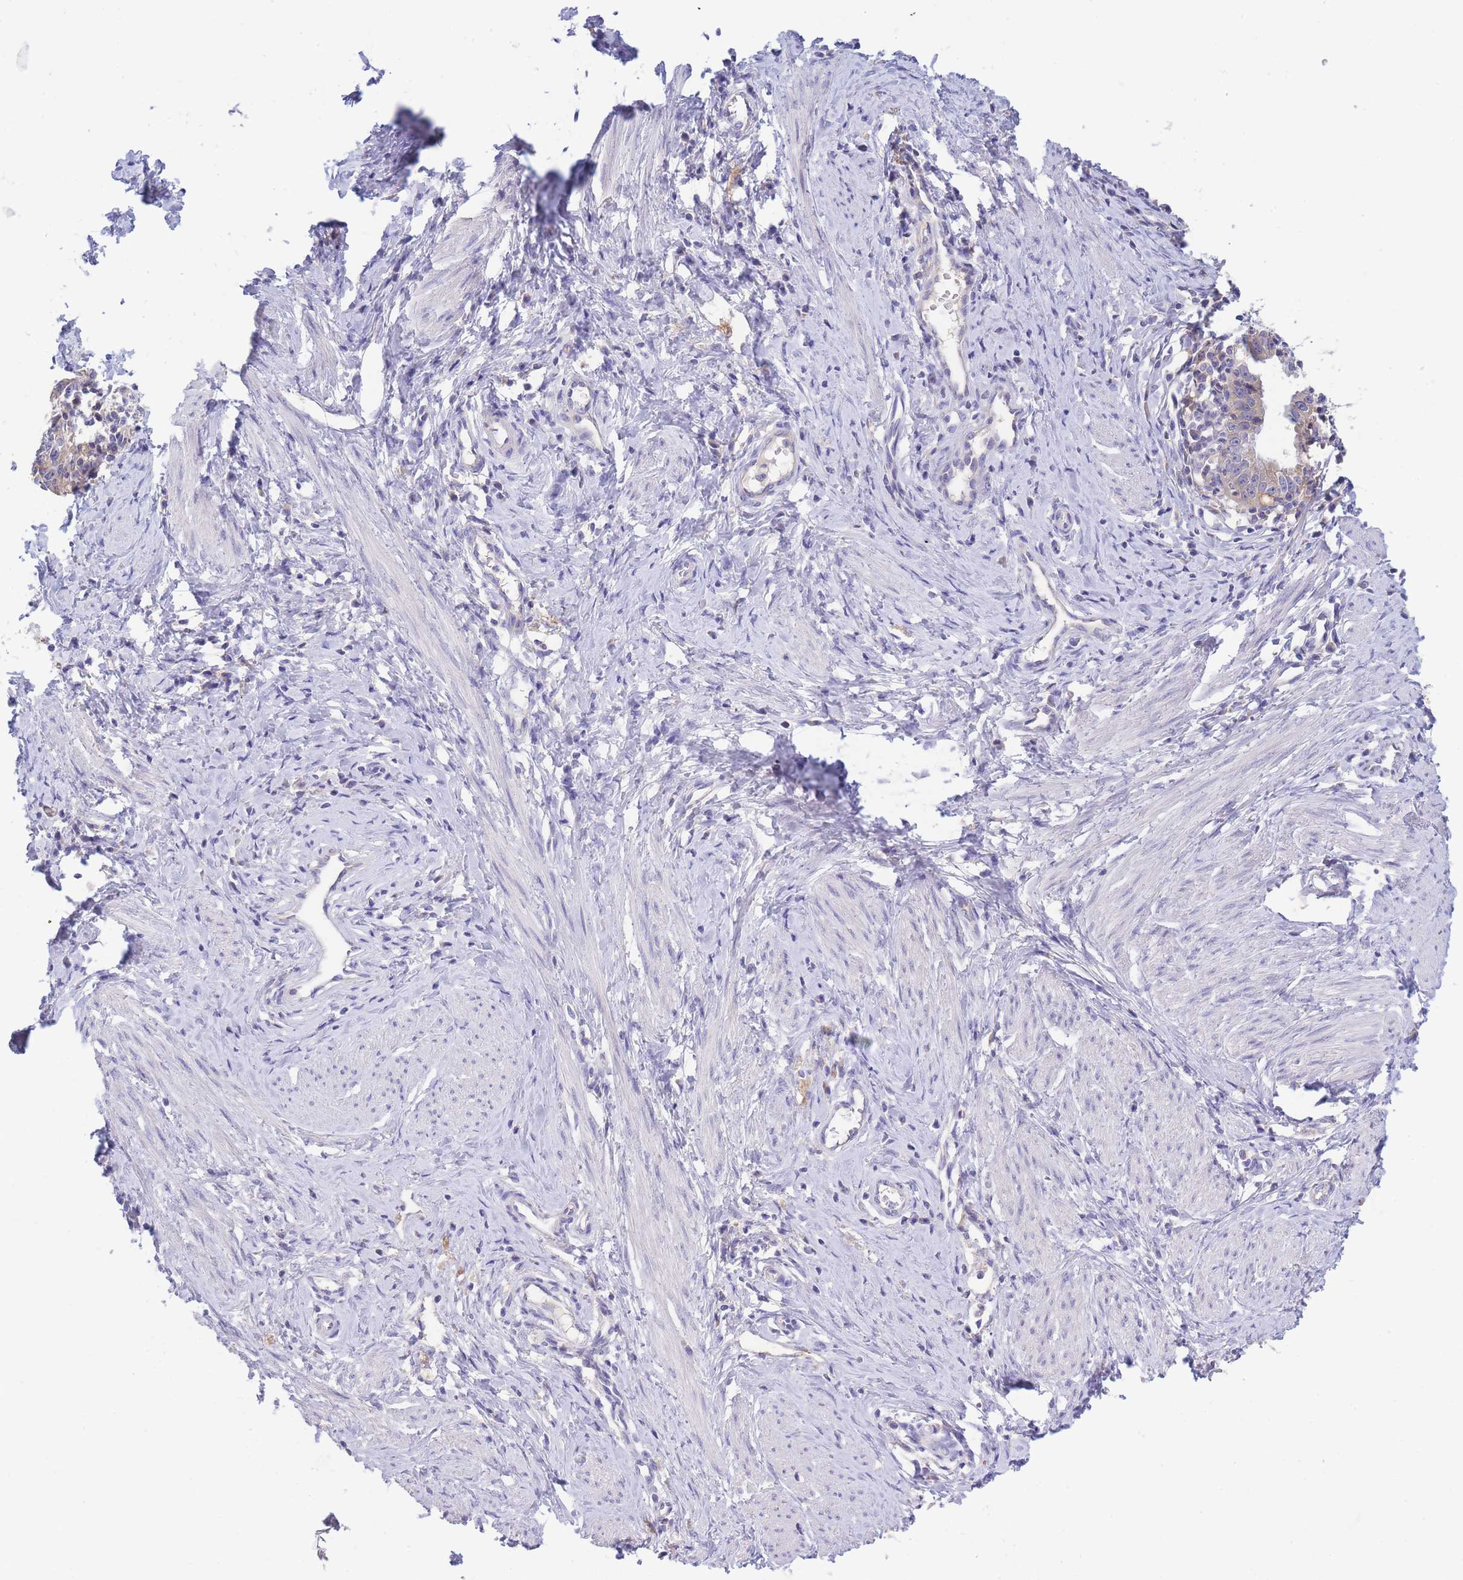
{"staining": {"intensity": "weak", "quantity": "25%-75%", "location": "cytoplasmic/membranous"}, "tissue": "cervical cancer", "cell_type": "Tumor cells", "image_type": "cancer", "snomed": [{"axis": "morphology", "description": "Adenocarcinoma, NOS"}, {"axis": "topography", "description": "Cervix"}], "caption": "Cervical cancer (adenocarcinoma) stained with a brown dye exhibits weak cytoplasmic/membranous positive positivity in about 25%-75% of tumor cells.", "gene": "PCDHB3", "patient": {"sex": "female", "age": 36}}